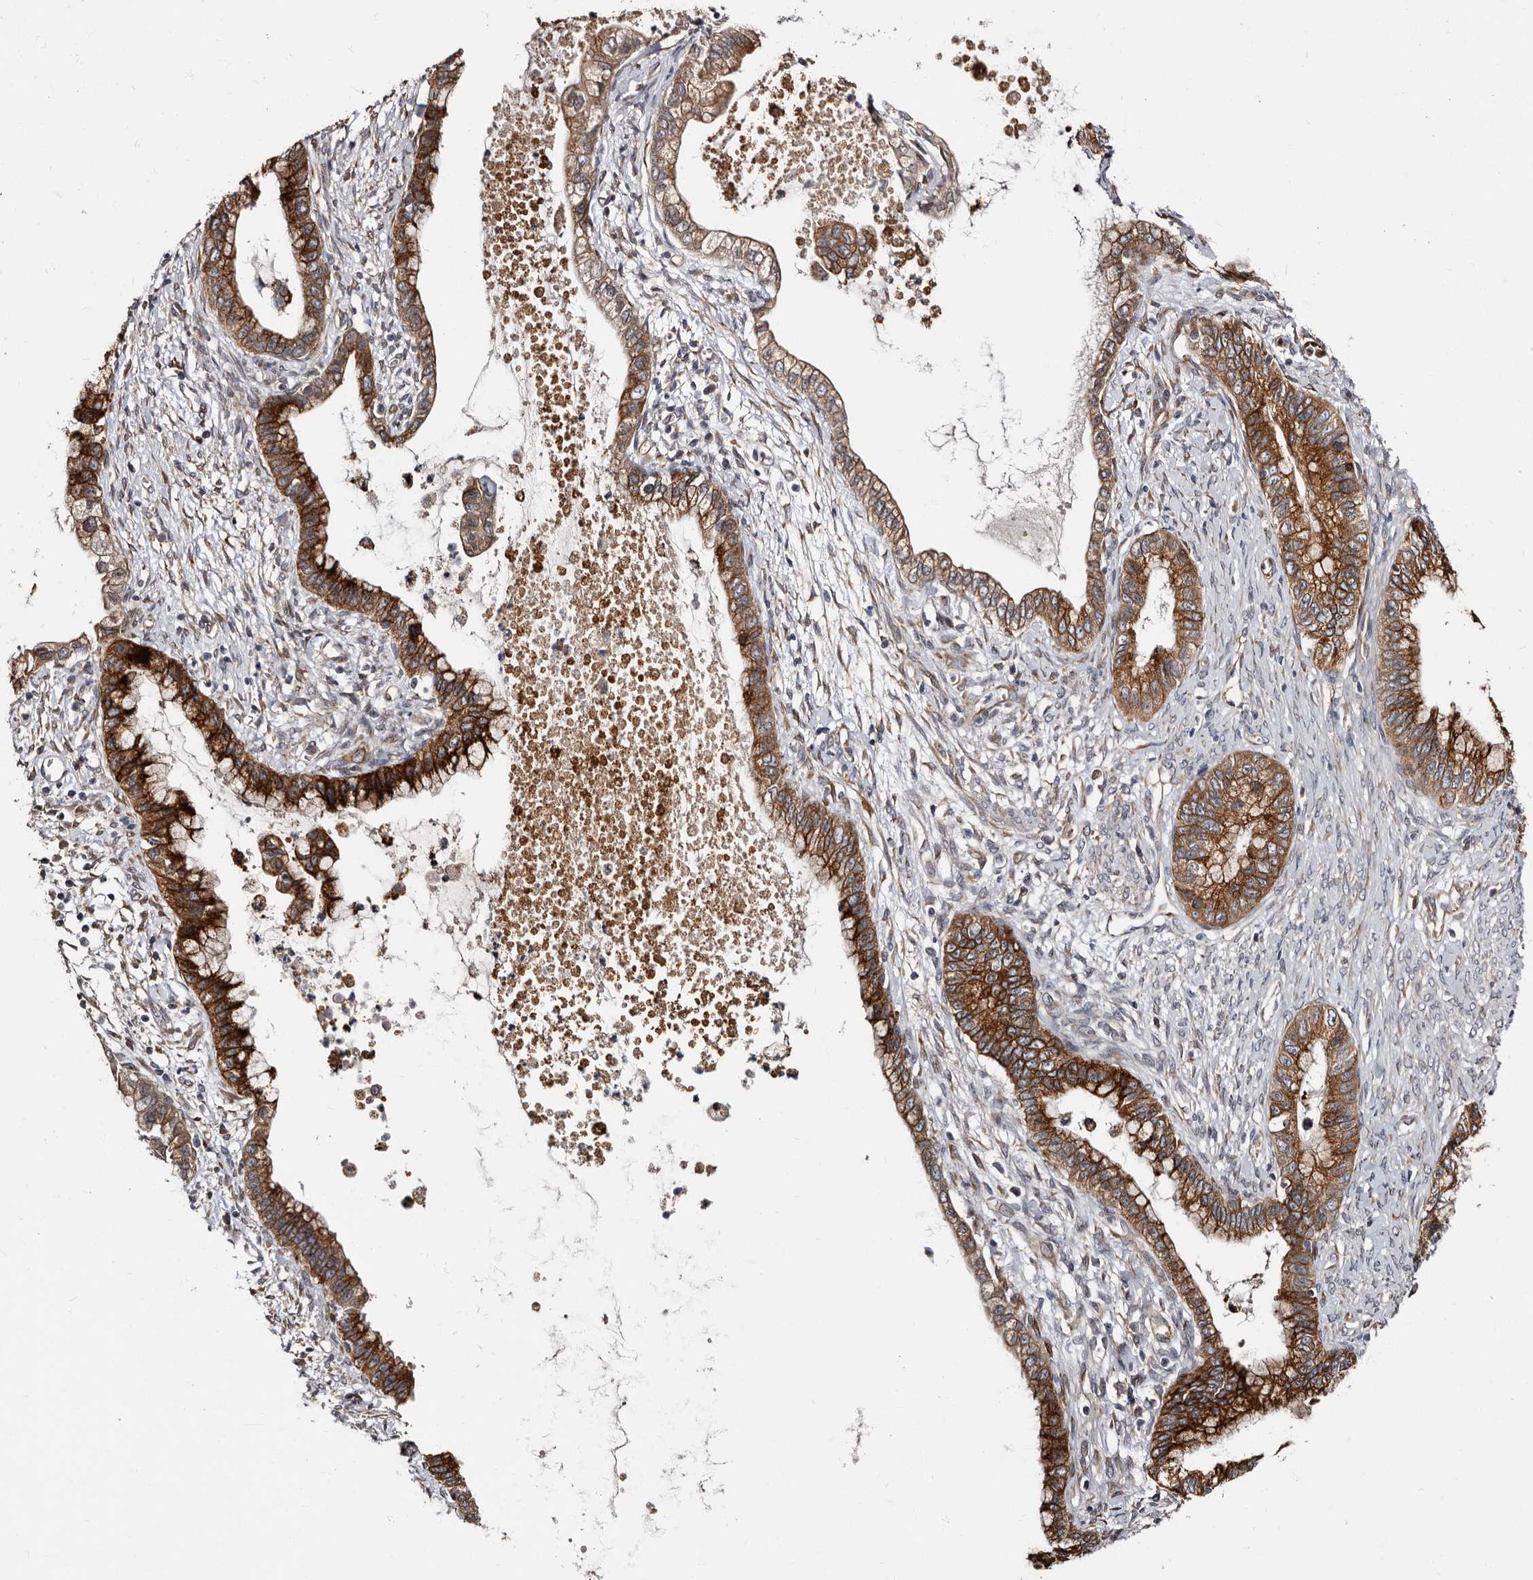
{"staining": {"intensity": "strong", "quantity": ">75%", "location": "cytoplasmic/membranous"}, "tissue": "cervical cancer", "cell_type": "Tumor cells", "image_type": "cancer", "snomed": [{"axis": "morphology", "description": "Adenocarcinoma, NOS"}, {"axis": "topography", "description": "Cervix"}], "caption": "About >75% of tumor cells in human cervical cancer reveal strong cytoplasmic/membranous protein positivity as visualized by brown immunohistochemical staining.", "gene": "TBC1D22B", "patient": {"sex": "female", "age": 44}}